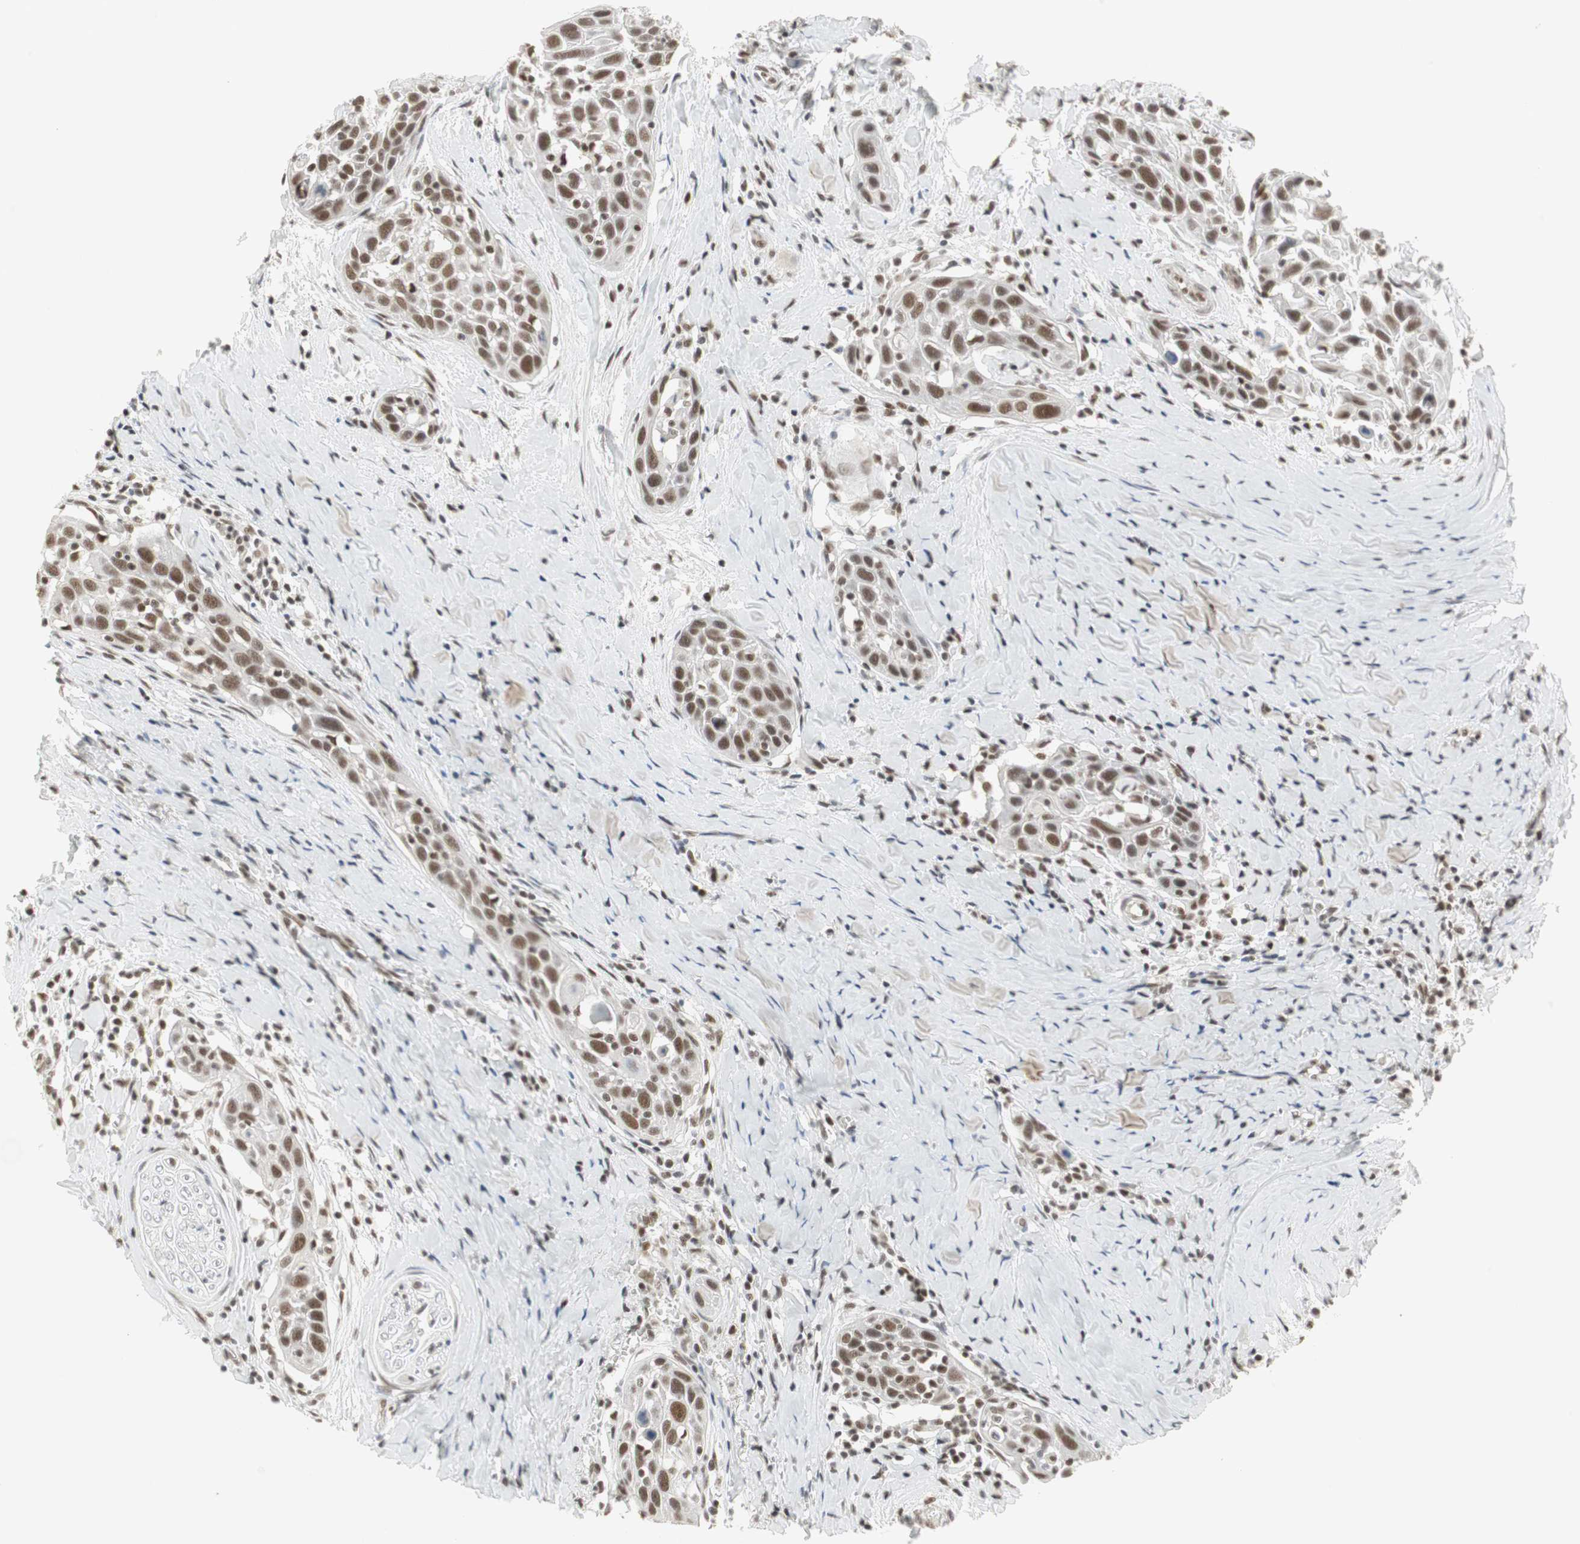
{"staining": {"intensity": "strong", "quantity": ">75%", "location": "nuclear"}, "tissue": "head and neck cancer", "cell_type": "Tumor cells", "image_type": "cancer", "snomed": [{"axis": "morphology", "description": "Normal tissue, NOS"}, {"axis": "morphology", "description": "Squamous cell carcinoma, NOS"}, {"axis": "topography", "description": "Oral tissue"}, {"axis": "topography", "description": "Head-Neck"}], "caption": "The immunohistochemical stain highlights strong nuclear expression in tumor cells of head and neck cancer tissue.", "gene": "RTF1", "patient": {"sex": "female", "age": 50}}